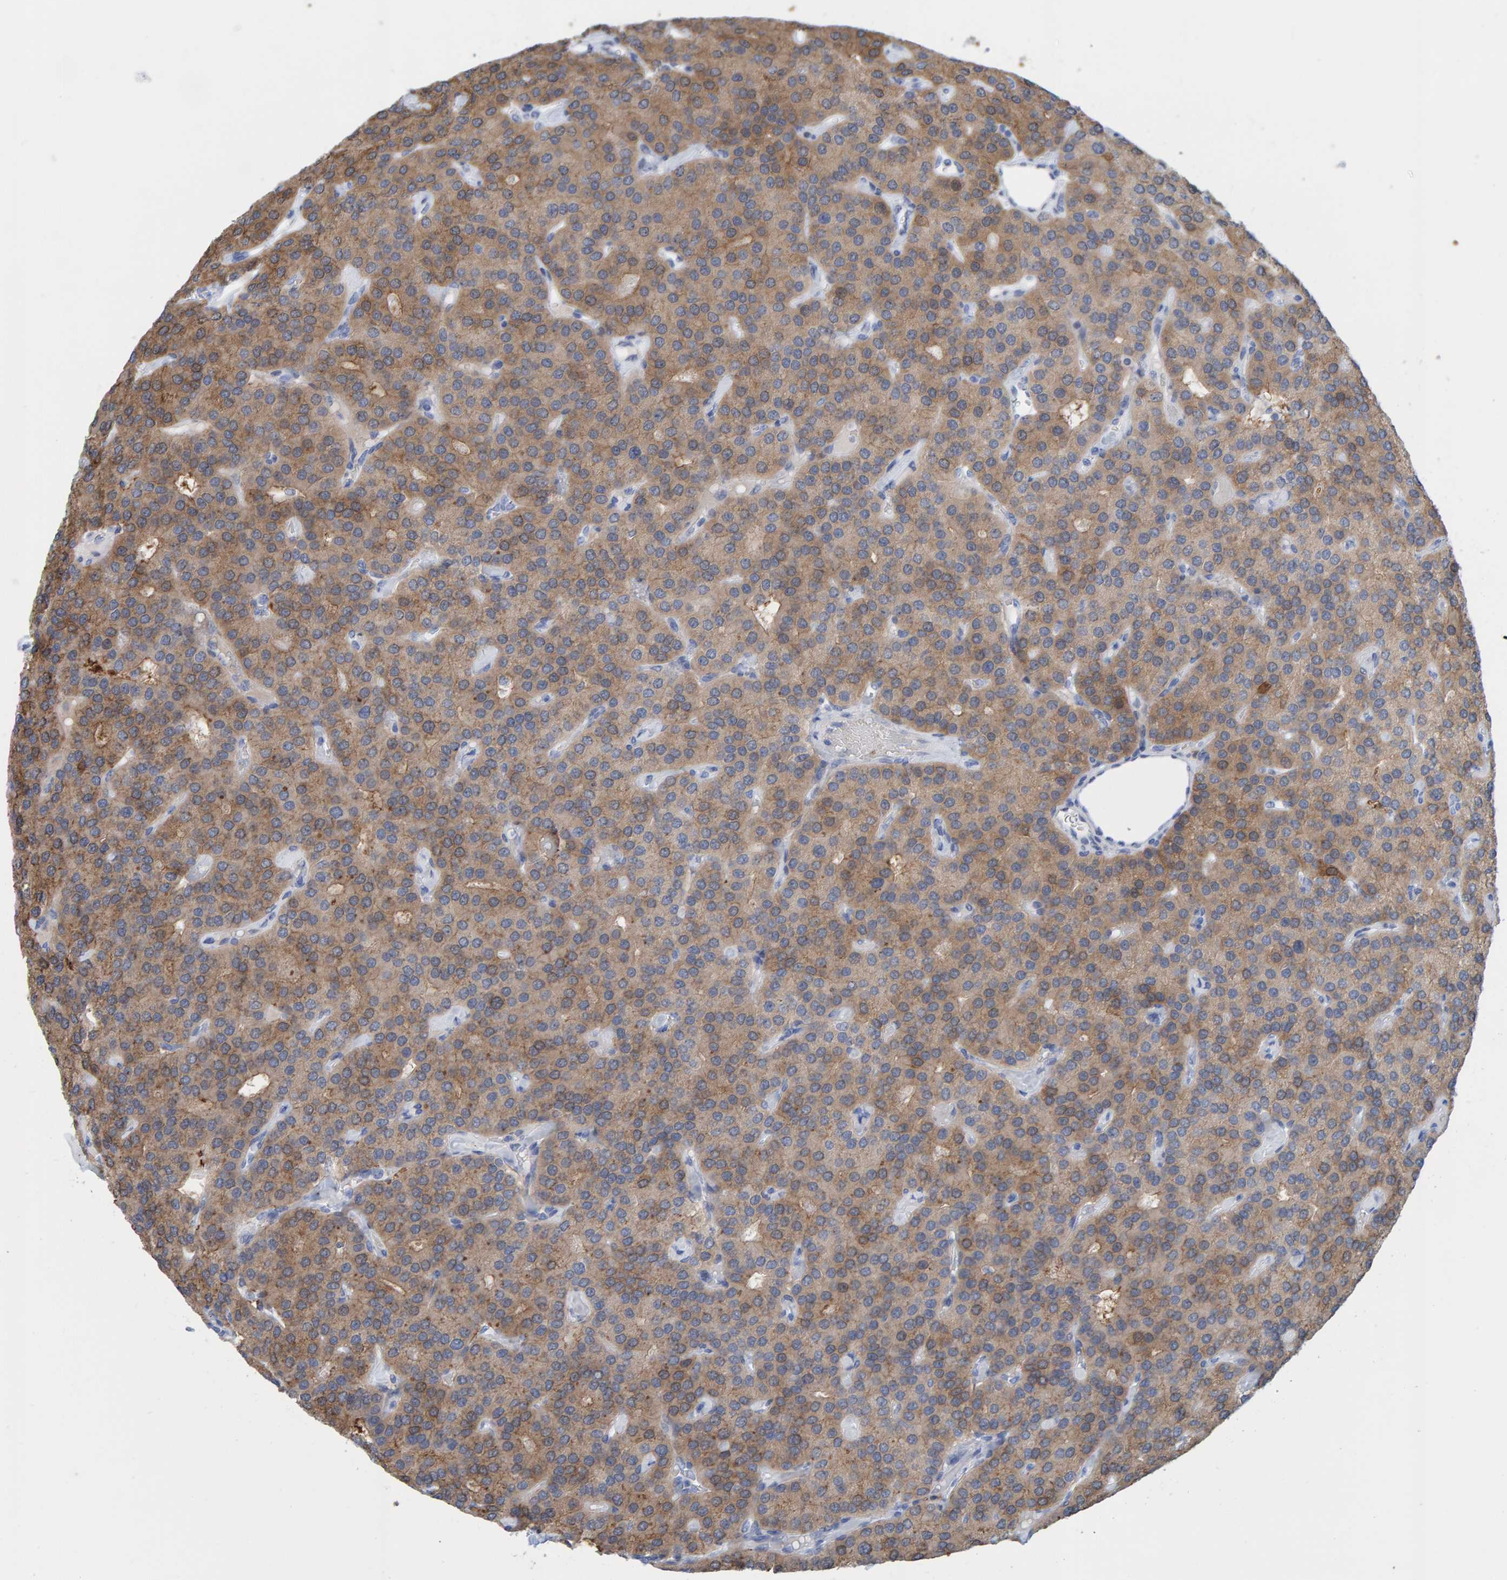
{"staining": {"intensity": "moderate", "quantity": ">75%", "location": "cytoplasmic/membranous"}, "tissue": "parathyroid gland", "cell_type": "Glandular cells", "image_type": "normal", "snomed": [{"axis": "morphology", "description": "Normal tissue, NOS"}, {"axis": "morphology", "description": "Adenoma, NOS"}, {"axis": "topography", "description": "Parathyroid gland"}], "caption": "Parathyroid gland stained for a protein demonstrates moderate cytoplasmic/membranous positivity in glandular cells.", "gene": "KLHL11", "patient": {"sex": "female", "age": 86}}